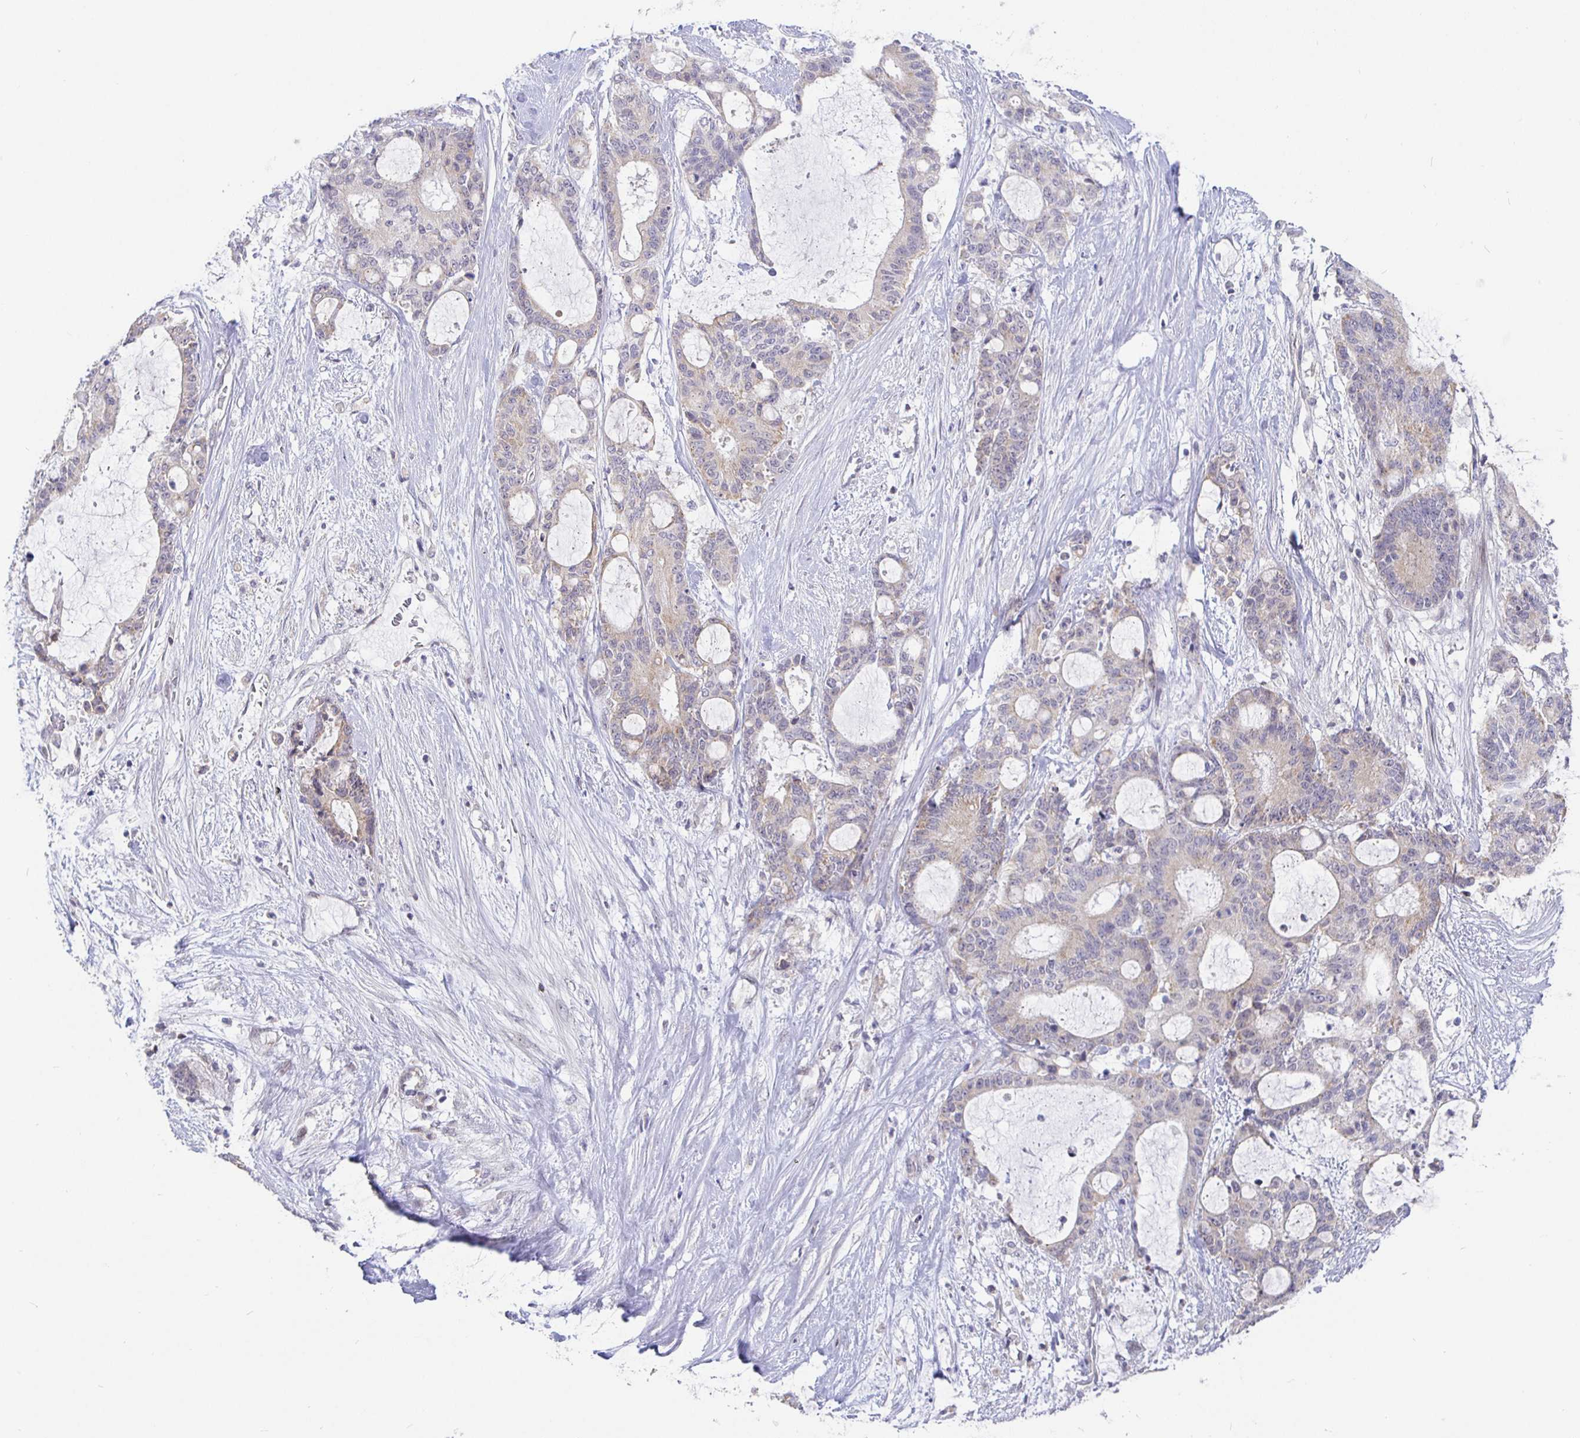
{"staining": {"intensity": "weak", "quantity": "<25%", "location": "cytoplasmic/membranous"}, "tissue": "liver cancer", "cell_type": "Tumor cells", "image_type": "cancer", "snomed": [{"axis": "morphology", "description": "Normal tissue, NOS"}, {"axis": "morphology", "description": "Cholangiocarcinoma"}, {"axis": "topography", "description": "Liver"}, {"axis": "topography", "description": "Peripheral nerve tissue"}], "caption": "Immunohistochemical staining of human cholangiocarcinoma (liver) displays no significant positivity in tumor cells. Nuclei are stained in blue.", "gene": "CIT", "patient": {"sex": "female", "age": 73}}